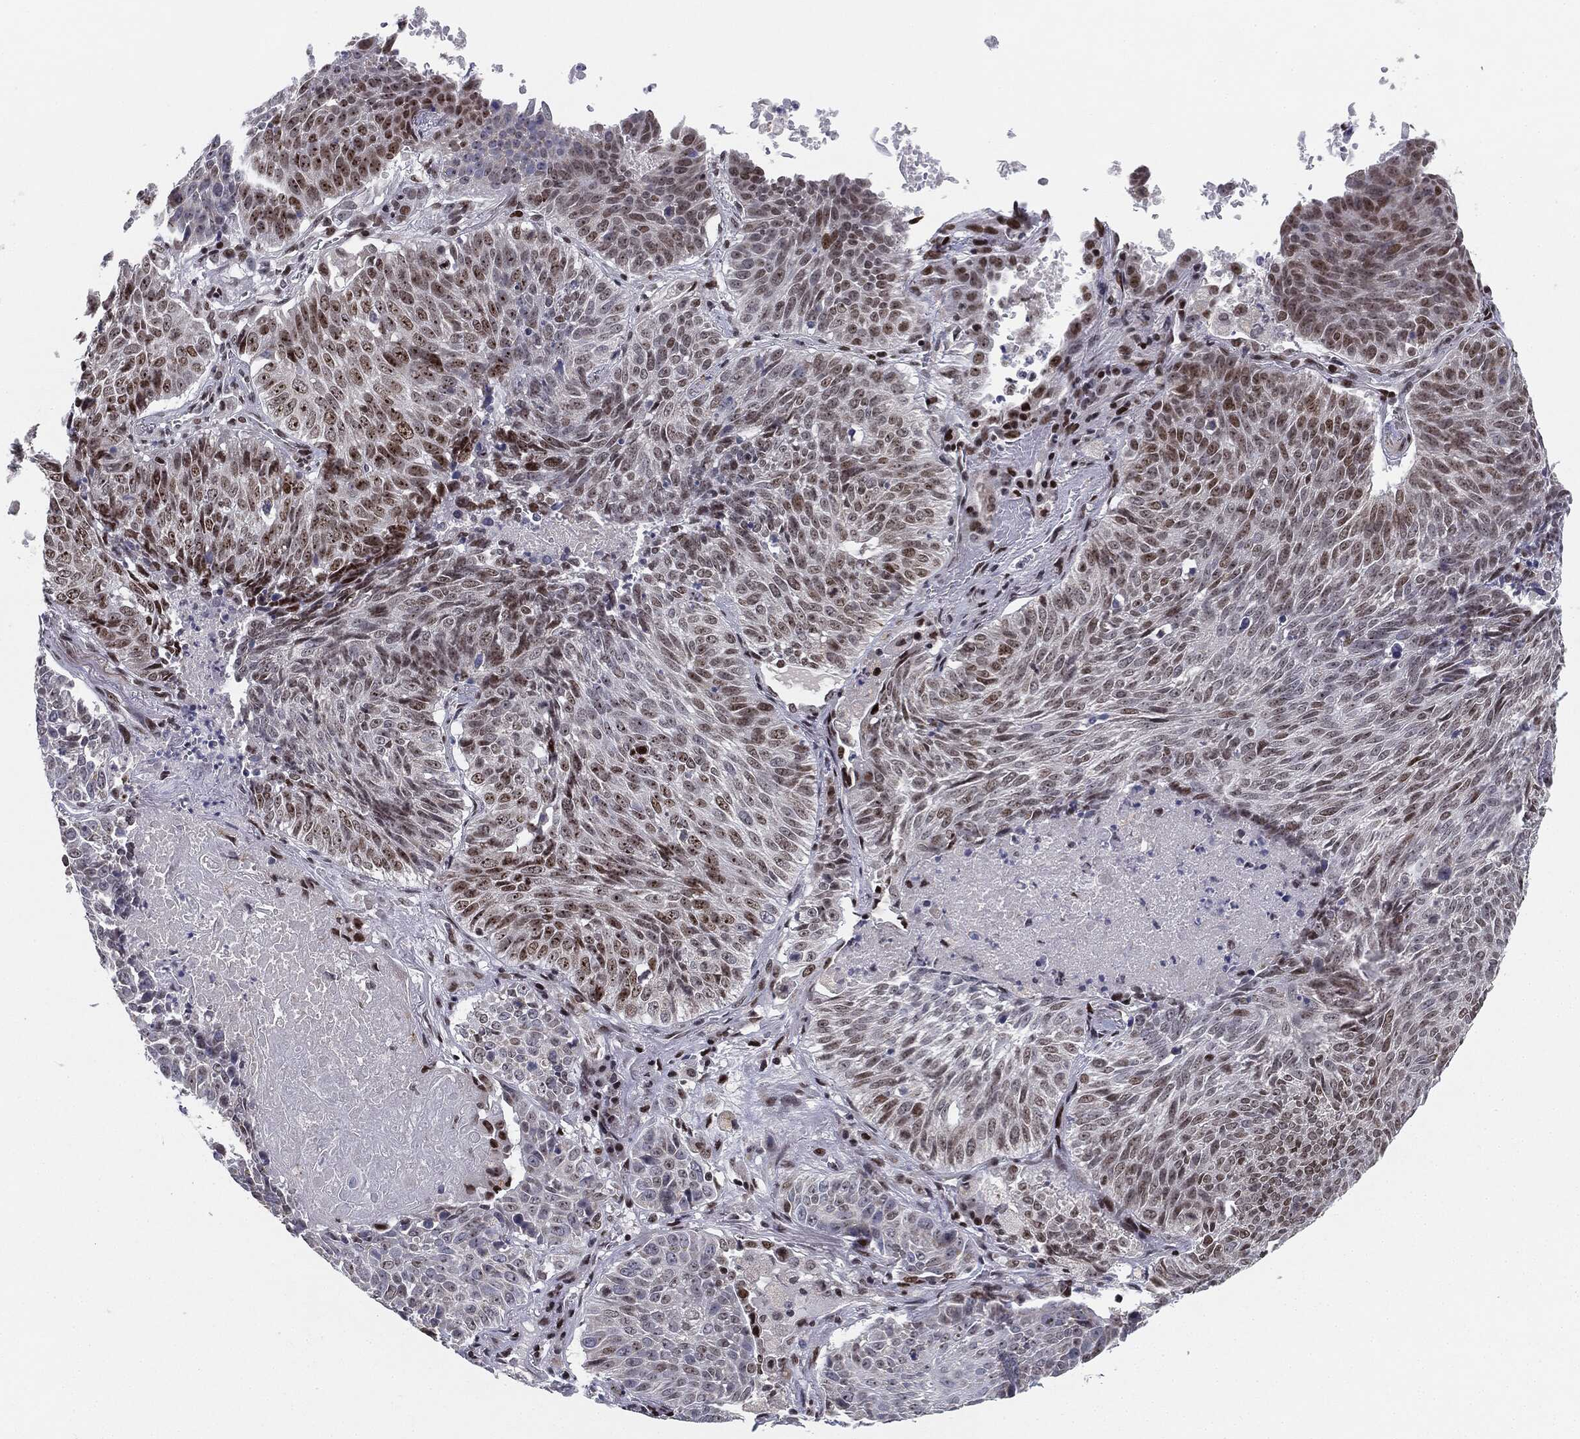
{"staining": {"intensity": "moderate", "quantity": "25%-75%", "location": "nuclear"}, "tissue": "lung cancer", "cell_type": "Tumor cells", "image_type": "cancer", "snomed": [{"axis": "morphology", "description": "Squamous cell carcinoma, NOS"}, {"axis": "topography", "description": "Lung"}], "caption": "Lung cancer (squamous cell carcinoma) was stained to show a protein in brown. There is medium levels of moderate nuclear positivity in approximately 25%-75% of tumor cells.", "gene": "MDC1", "patient": {"sex": "male", "age": 64}}